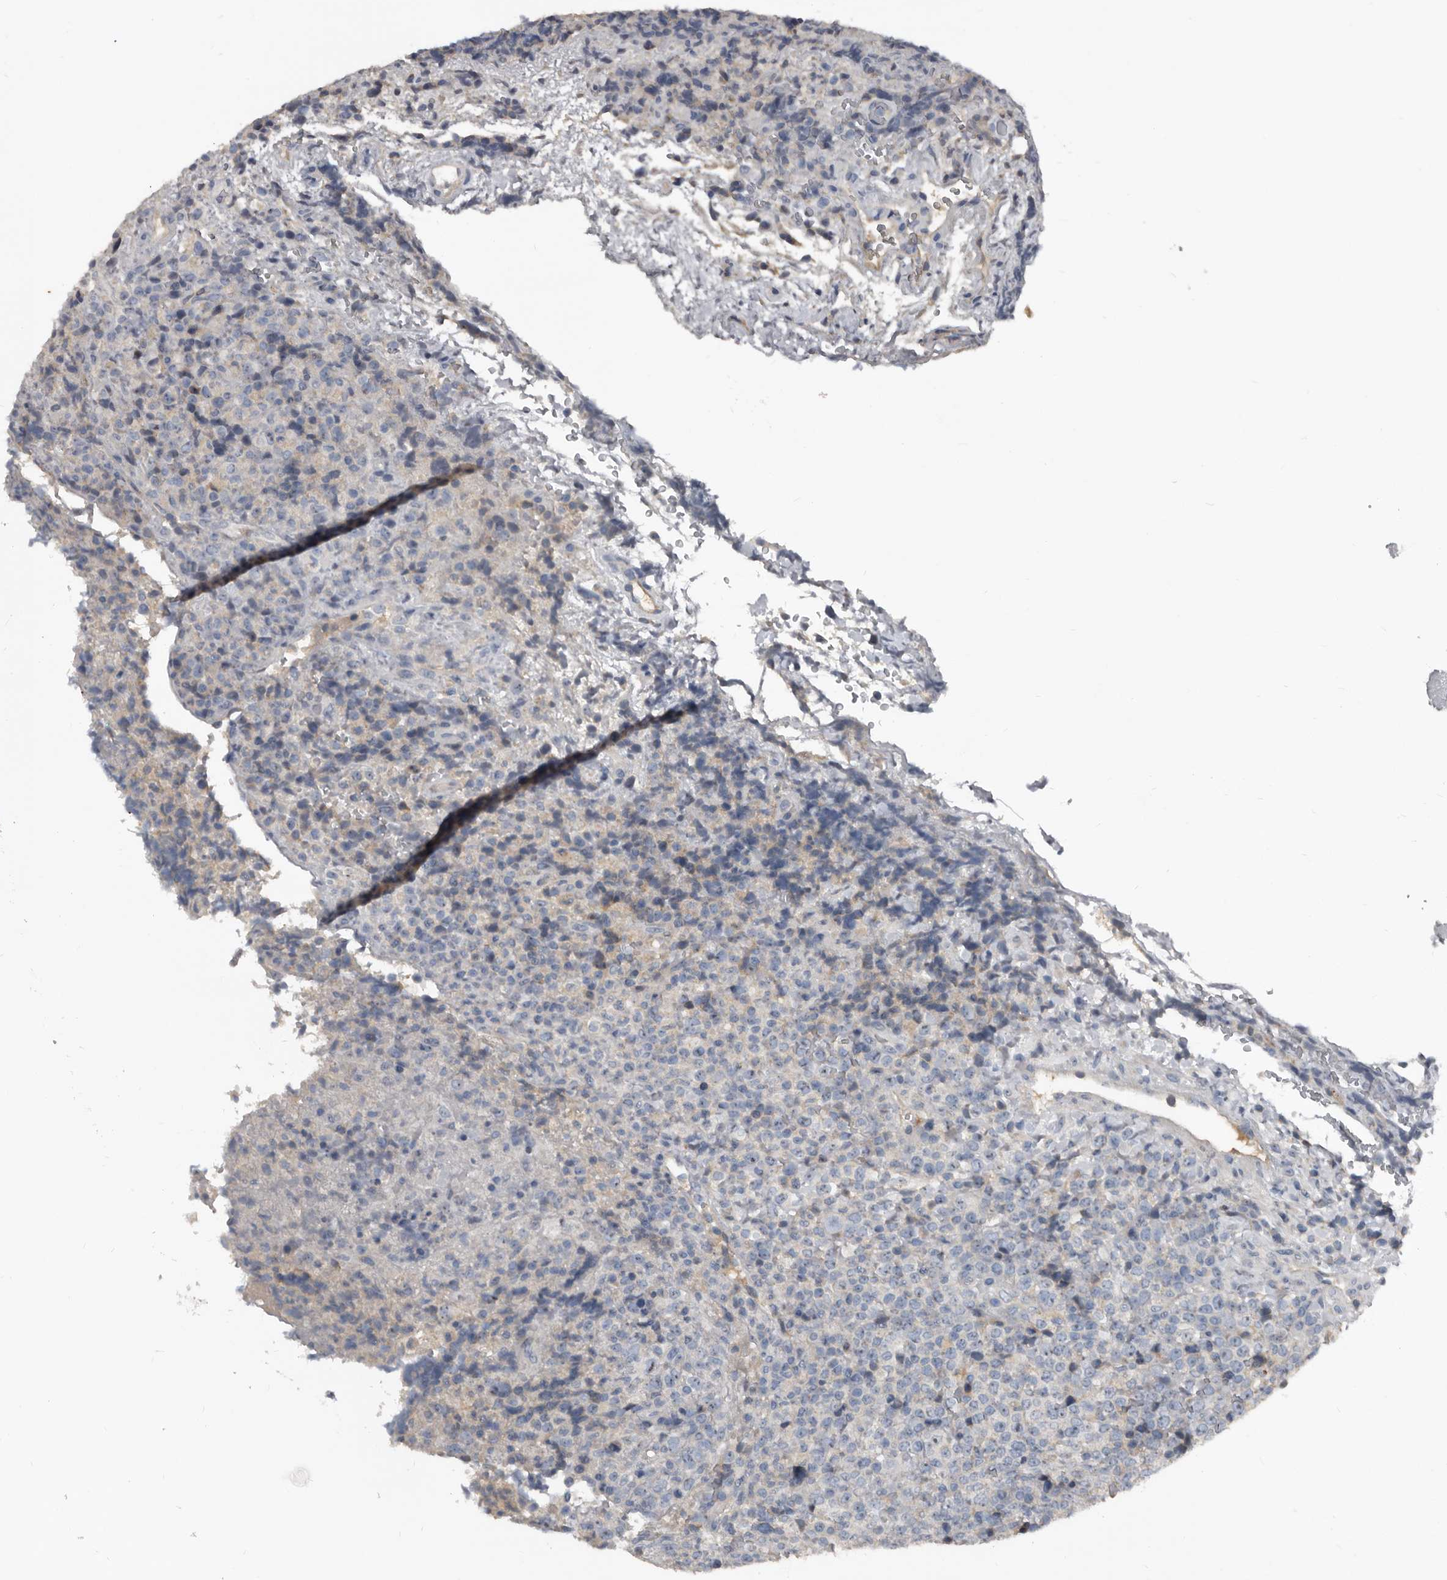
{"staining": {"intensity": "negative", "quantity": "none", "location": "none"}, "tissue": "lymphoma", "cell_type": "Tumor cells", "image_type": "cancer", "snomed": [{"axis": "morphology", "description": "Malignant lymphoma, non-Hodgkin's type, High grade"}, {"axis": "topography", "description": "Lymph node"}], "caption": "An IHC image of lymphoma is shown. There is no staining in tumor cells of lymphoma. Brightfield microscopy of immunohistochemistry stained with DAB (brown) and hematoxylin (blue), captured at high magnification.", "gene": "GREB1", "patient": {"sex": "male", "age": 13}}